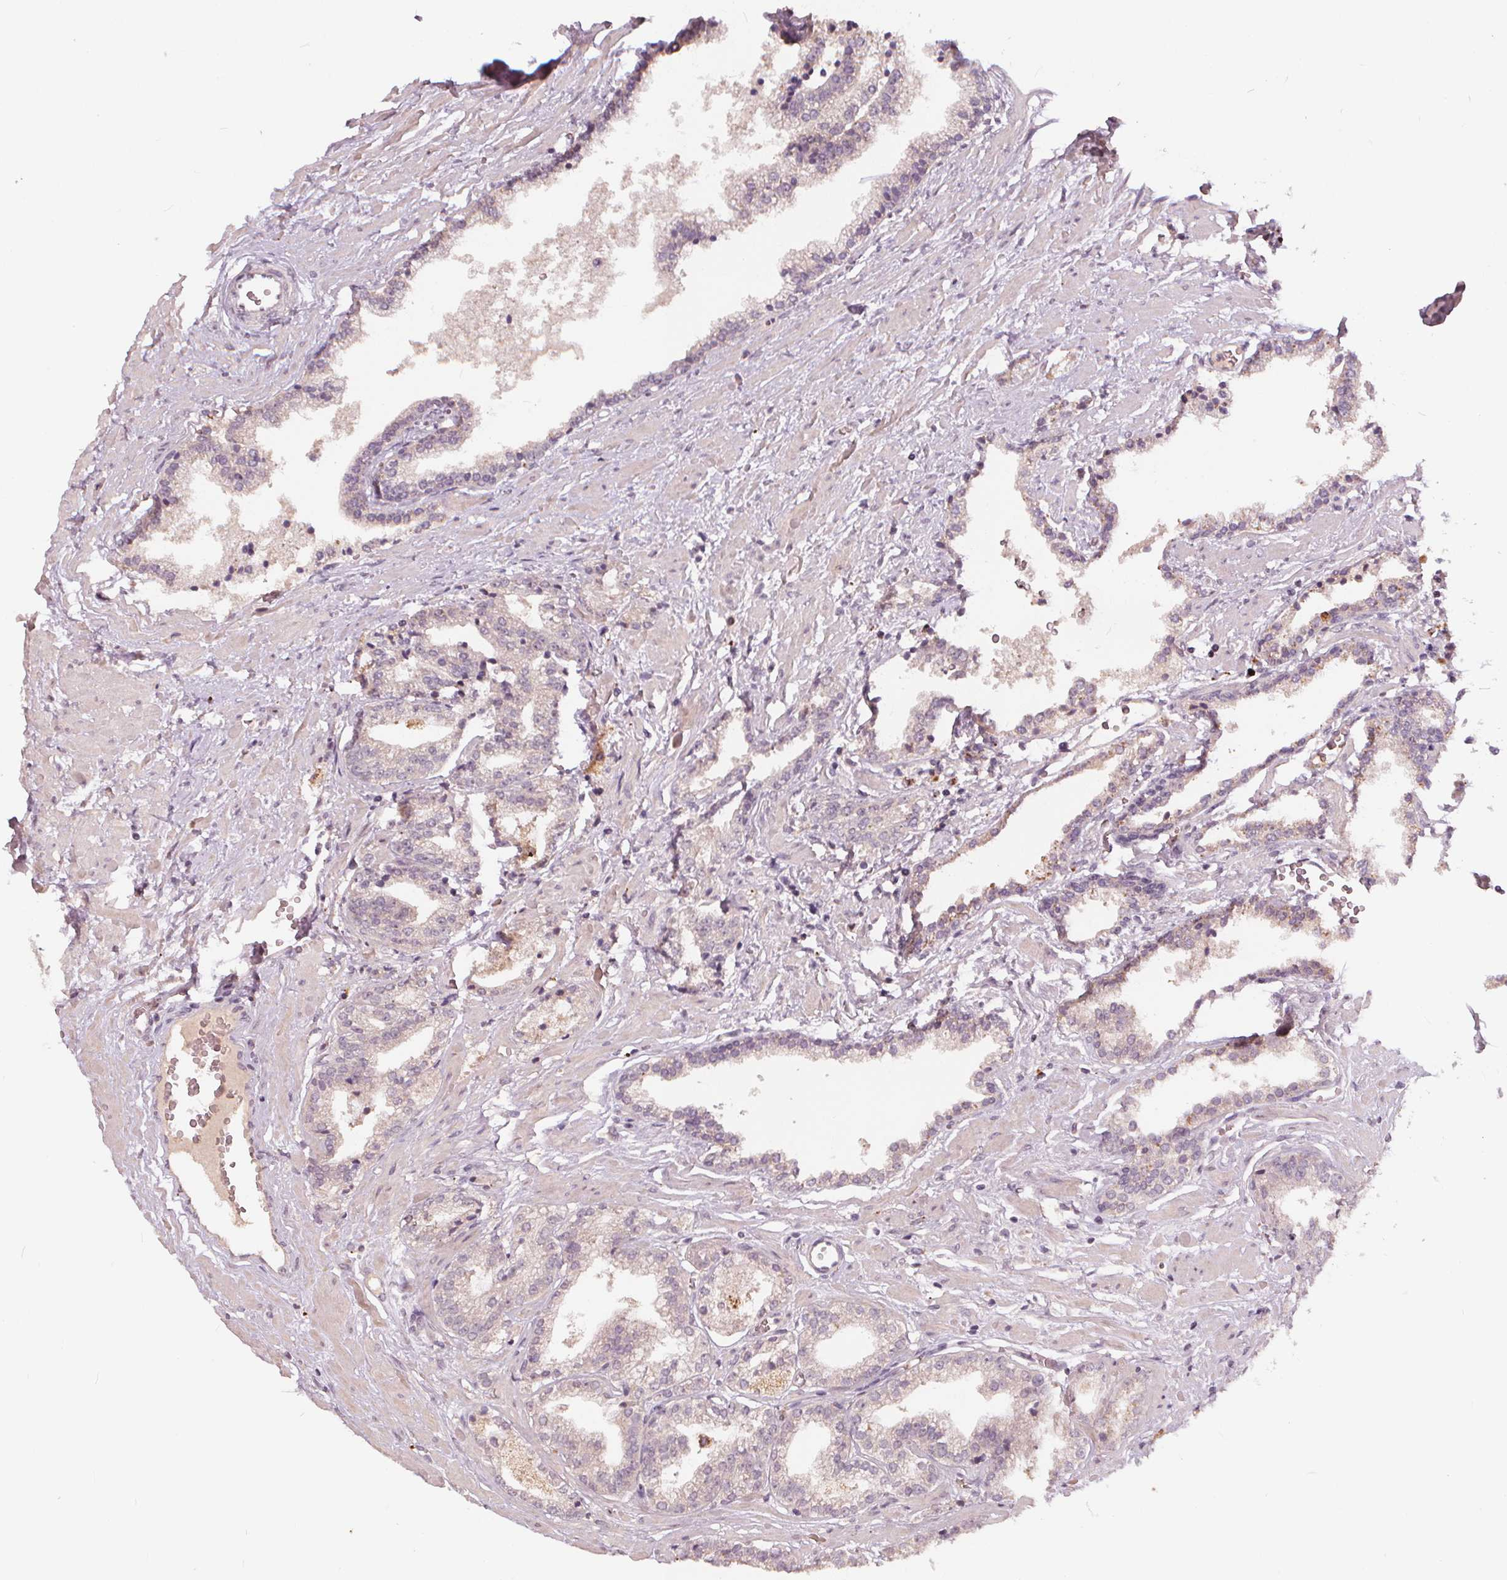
{"staining": {"intensity": "negative", "quantity": "none", "location": "none"}, "tissue": "prostate cancer", "cell_type": "Tumor cells", "image_type": "cancer", "snomed": [{"axis": "morphology", "description": "Adenocarcinoma, Low grade"}, {"axis": "topography", "description": "Prostate"}], "caption": "Prostate cancer was stained to show a protein in brown. There is no significant expression in tumor cells.", "gene": "IPO13", "patient": {"sex": "male", "age": 60}}